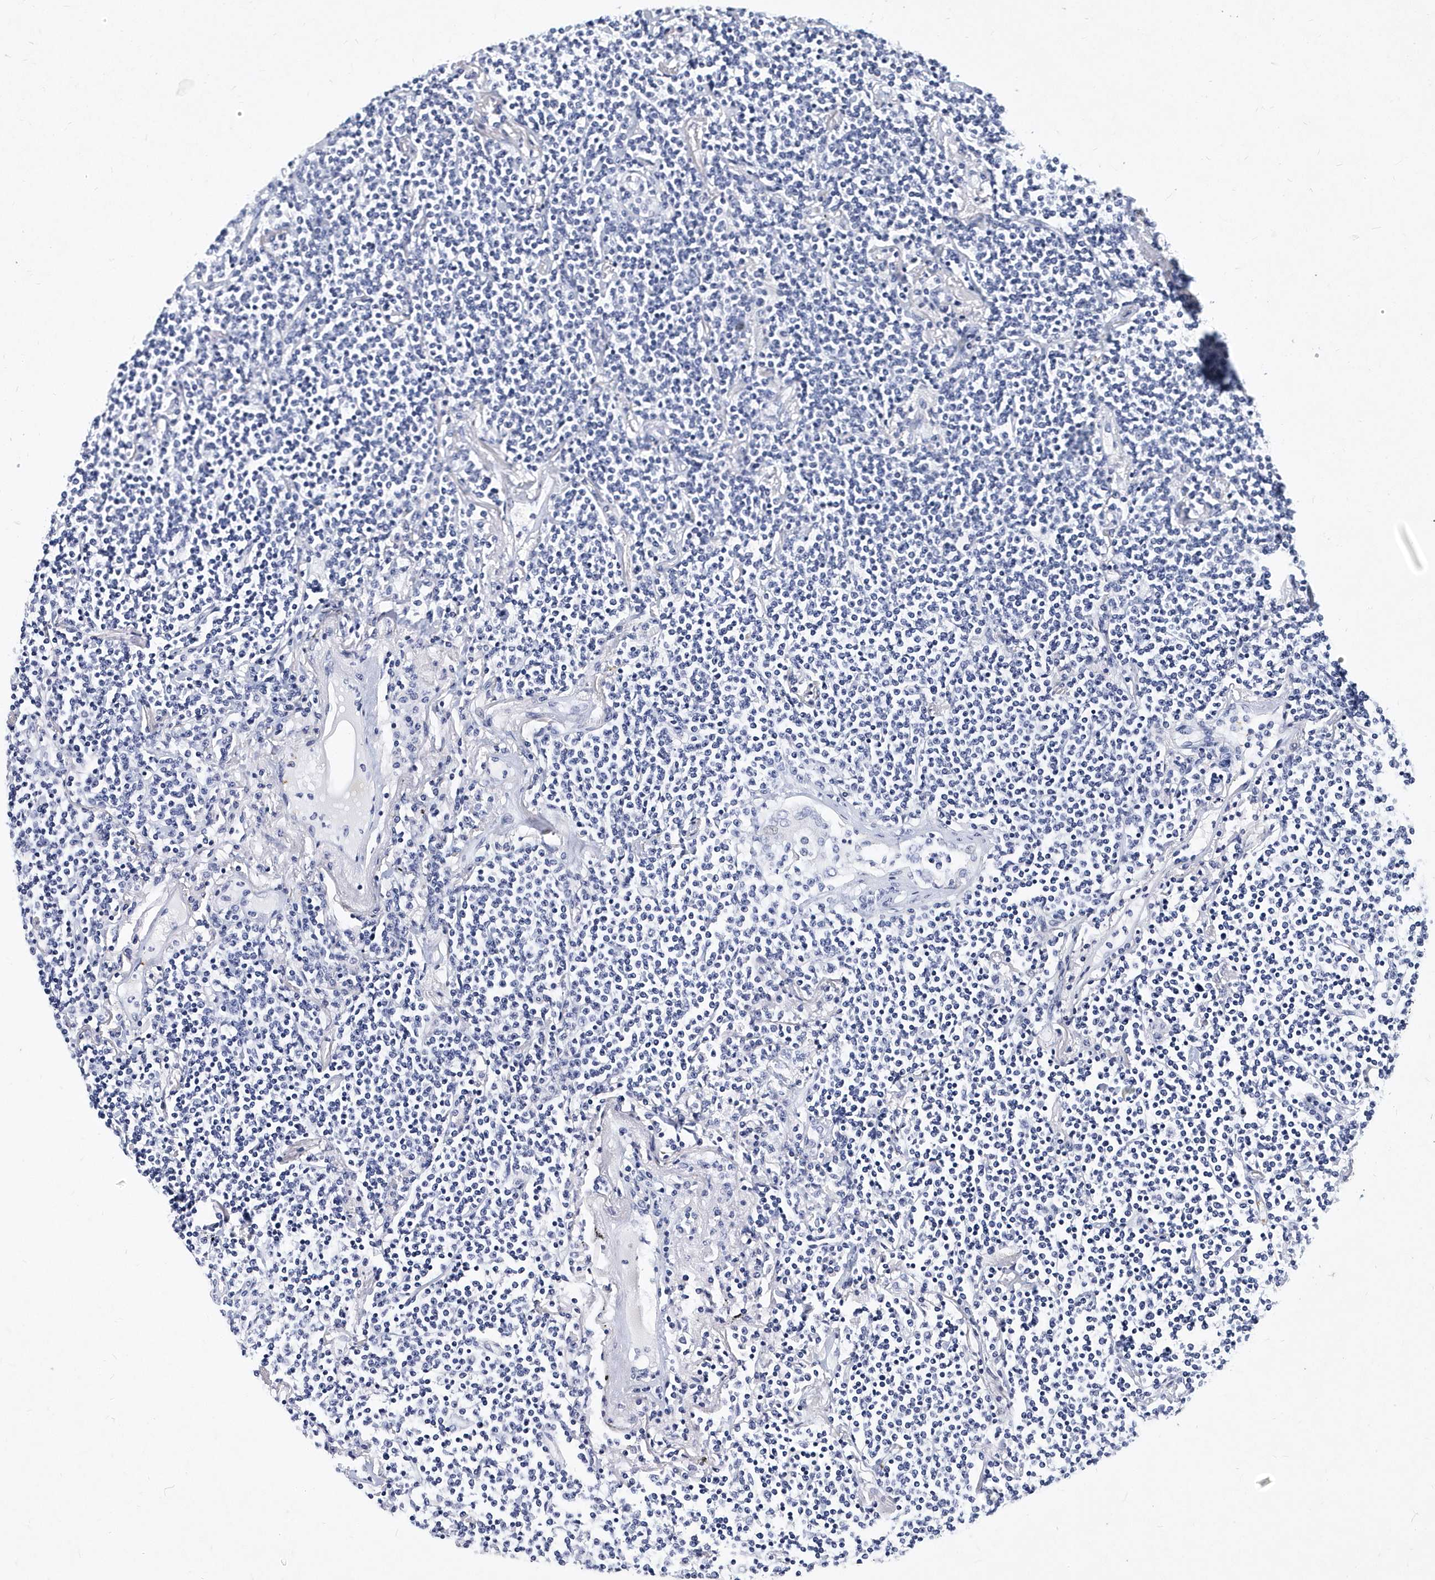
{"staining": {"intensity": "negative", "quantity": "none", "location": "none"}, "tissue": "lymphoma", "cell_type": "Tumor cells", "image_type": "cancer", "snomed": [{"axis": "morphology", "description": "Malignant lymphoma, non-Hodgkin's type, Low grade"}, {"axis": "topography", "description": "Lung"}], "caption": "A histopathology image of human lymphoma is negative for staining in tumor cells.", "gene": "ITGA2B", "patient": {"sex": "female", "age": 71}}